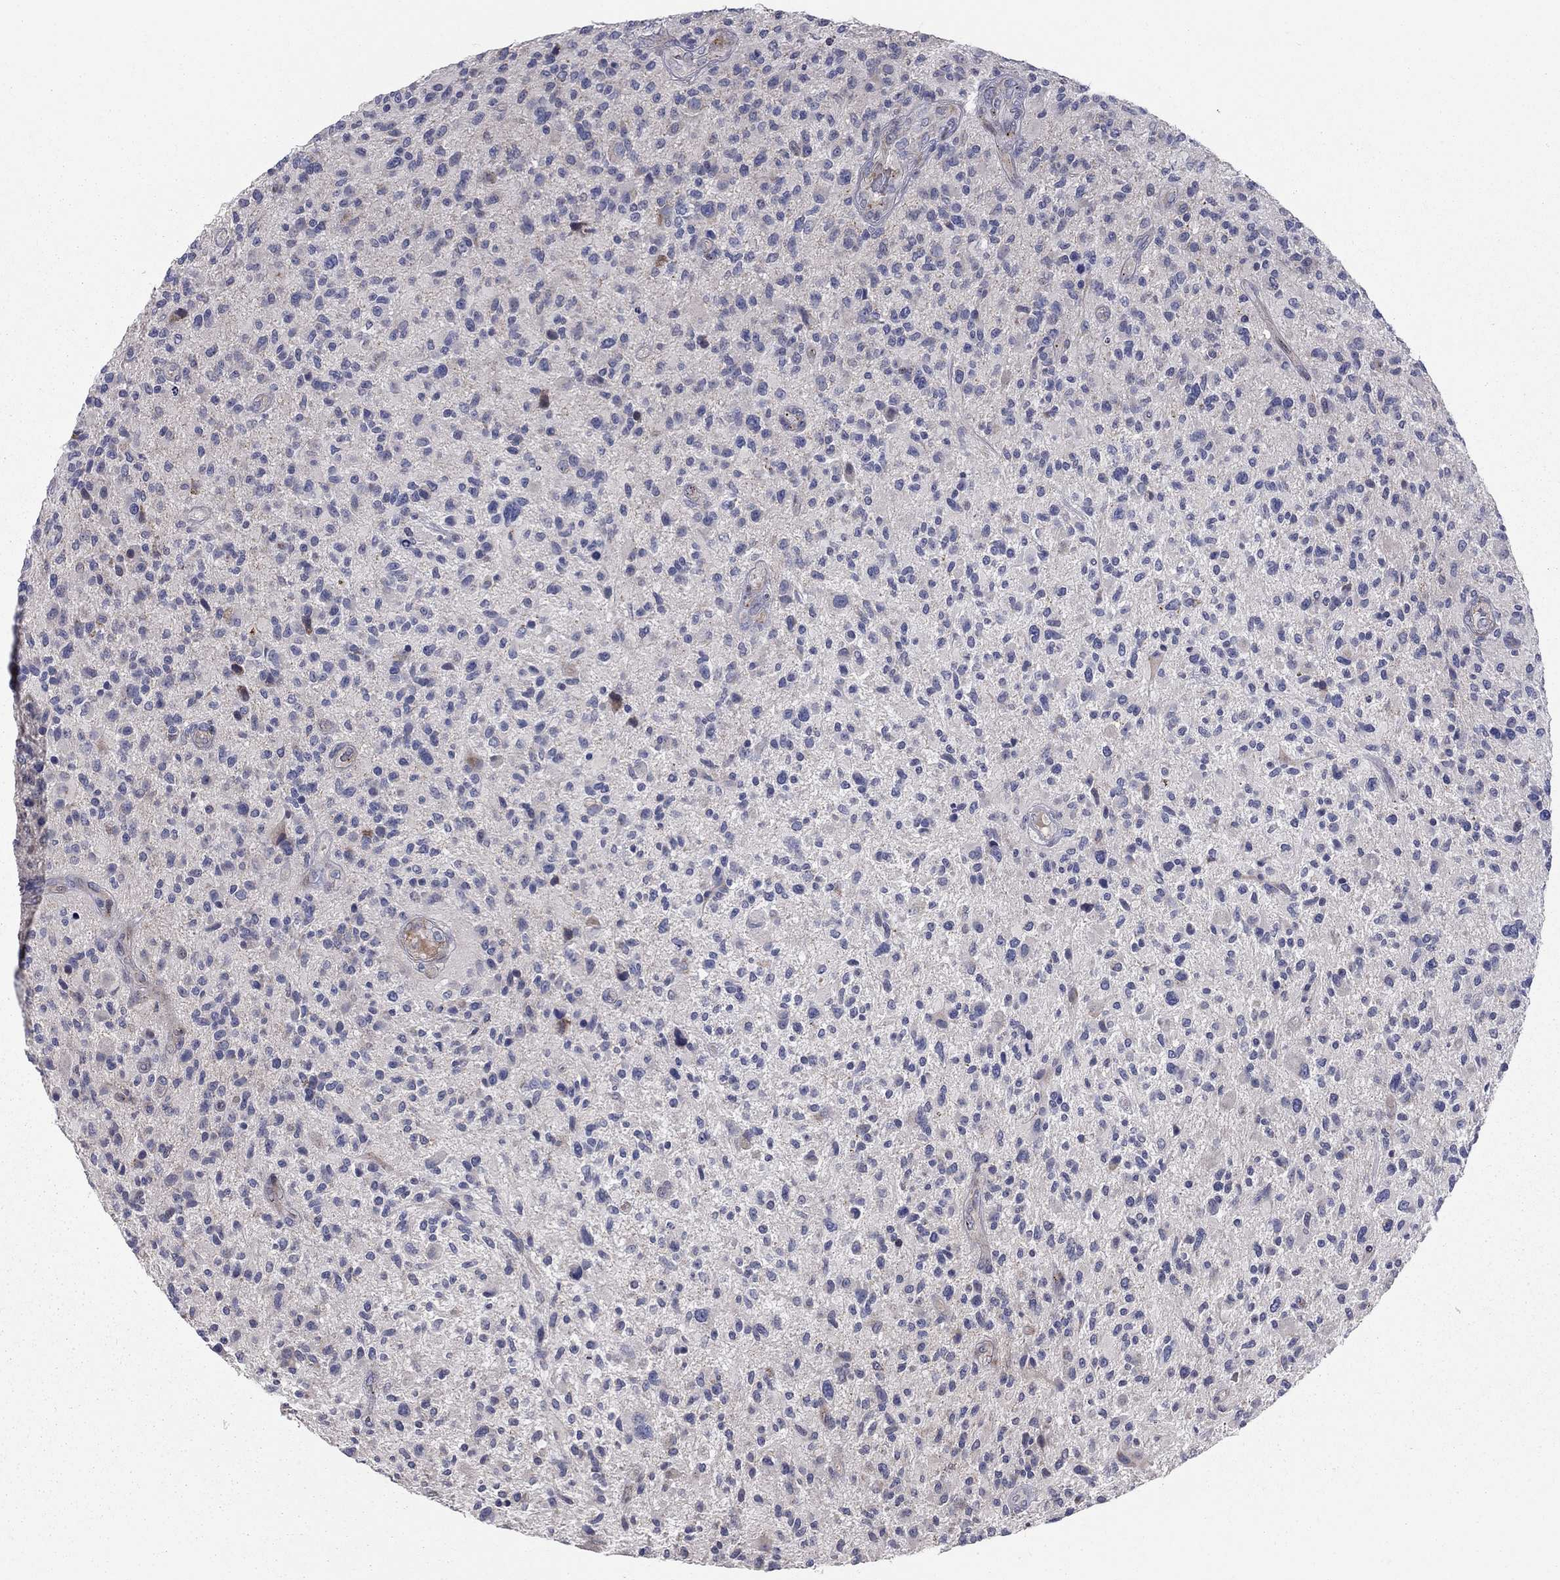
{"staining": {"intensity": "negative", "quantity": "none", "location": "none"}, "tissue": "glioma", "cell_type": "Tumor cells", "image_type": "cancer", "snomed": [{"axis": "morphology", "description": "Glioma, malignant, High grade"}, {"axis": "topography", "description": "Brain"}], "caption": "Tumor cells show no significant positivity in malignant glioma (high-grade).", "gene": "KANSL1L", "patient": {"sex": "male", "age": 47}}